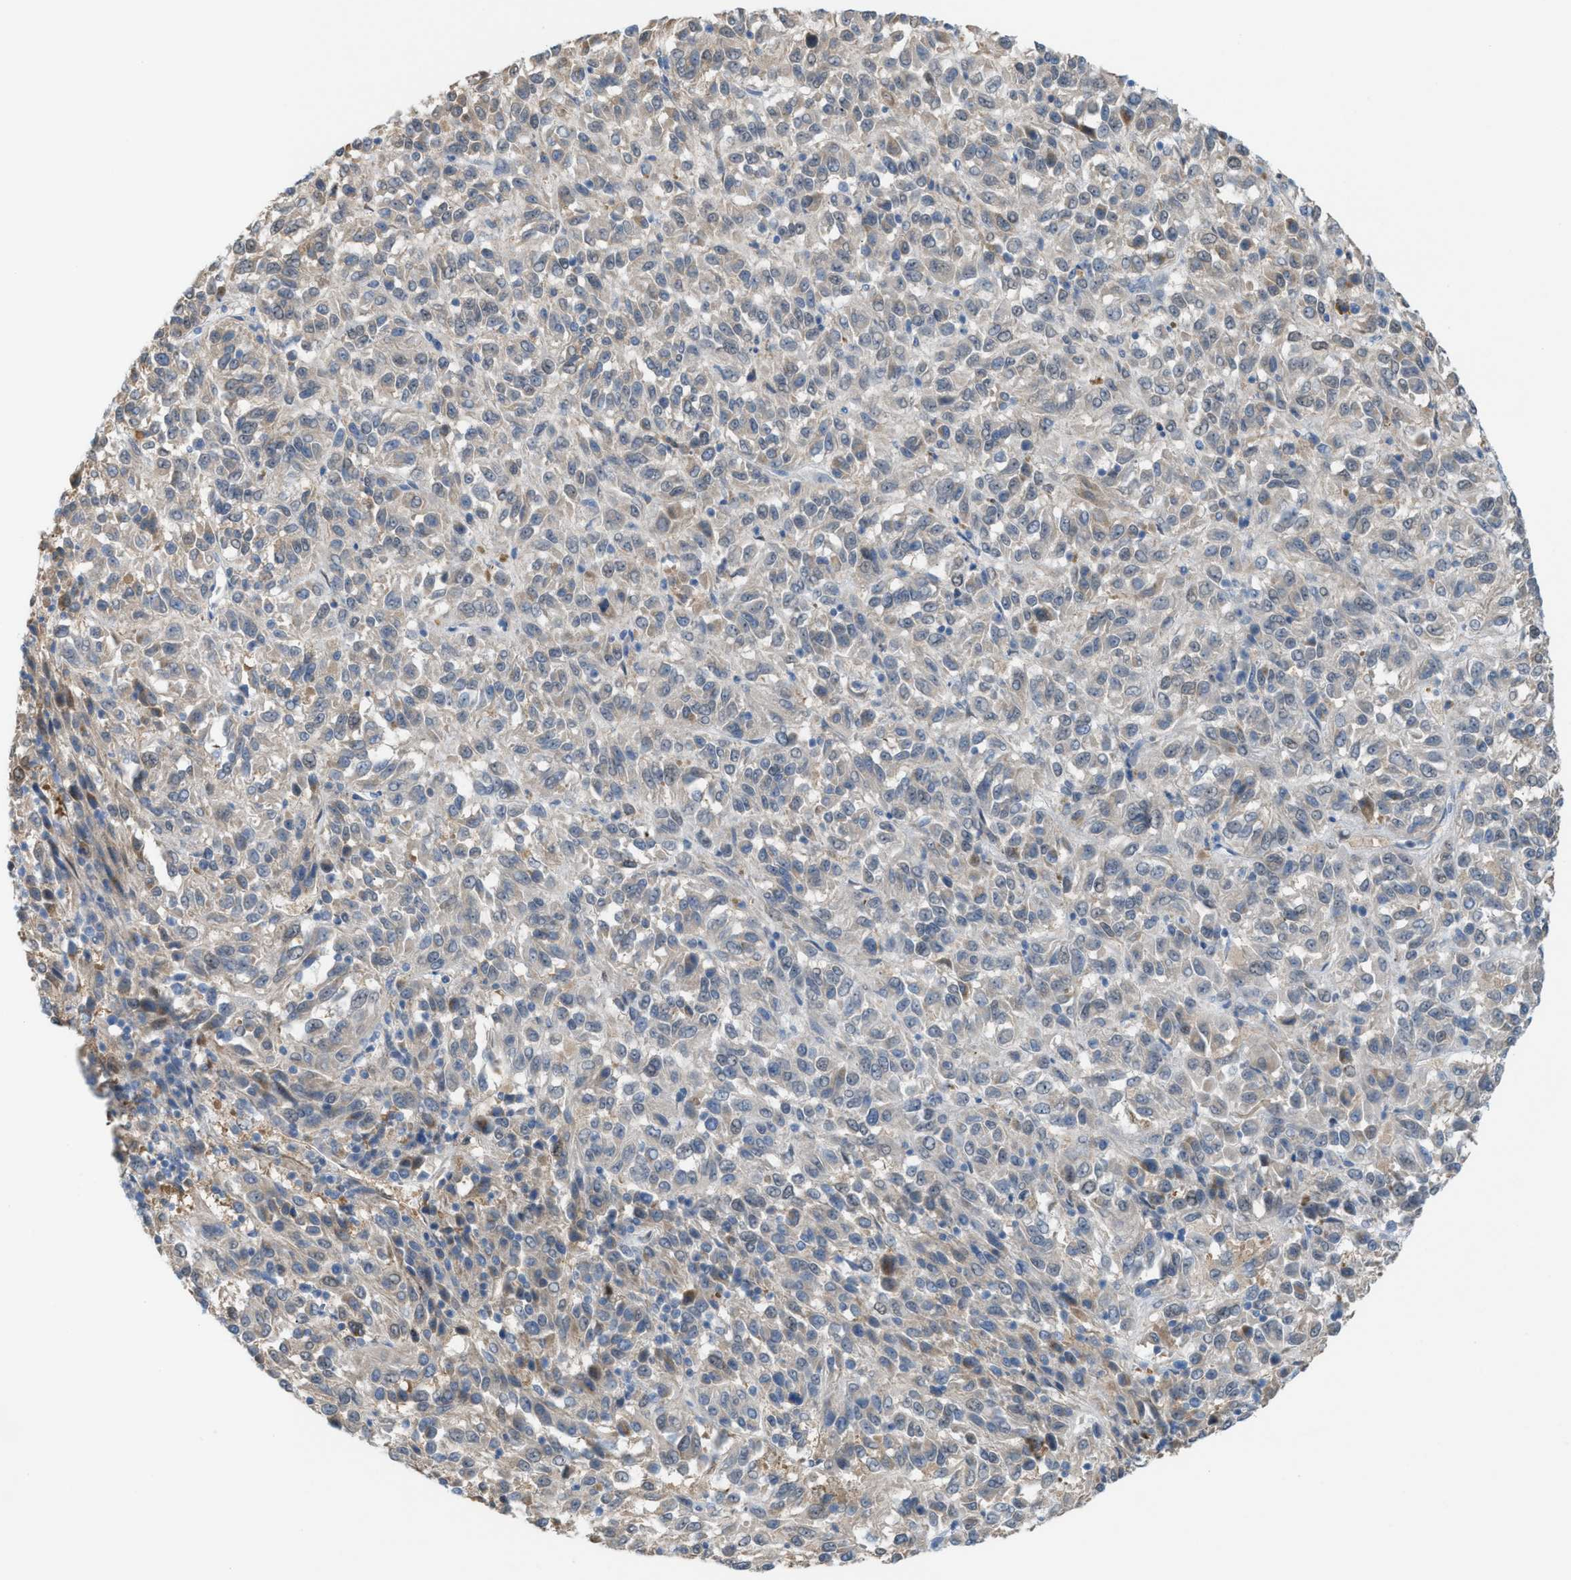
{"staining": {"intensity": "weak", "quantity": "<25%", "location": "cytoplasmic/membranous"}, "tissue": "melanoma", "cell_type": "Tumor cells", "image_type": "cancer", "snomed": [{"axis": "morphology", "description": "Malignant melanoma, Metastatic site"}, {"axis": "topography", "description": "Lung"}], "caption": "High magnification brightfield microscopy of malignant melanoma (metastatic site) stained with DAB (3,3'-diaminobenzidine) (brown) and counterstained with hematoxylin (blue): tumor cells show no significant positivity. (DAB immunohistochemistry (IHC) with hematoxylin counter stain).", "gene": "PPM1D", "patient": {"sex": "male", "age": 64}}